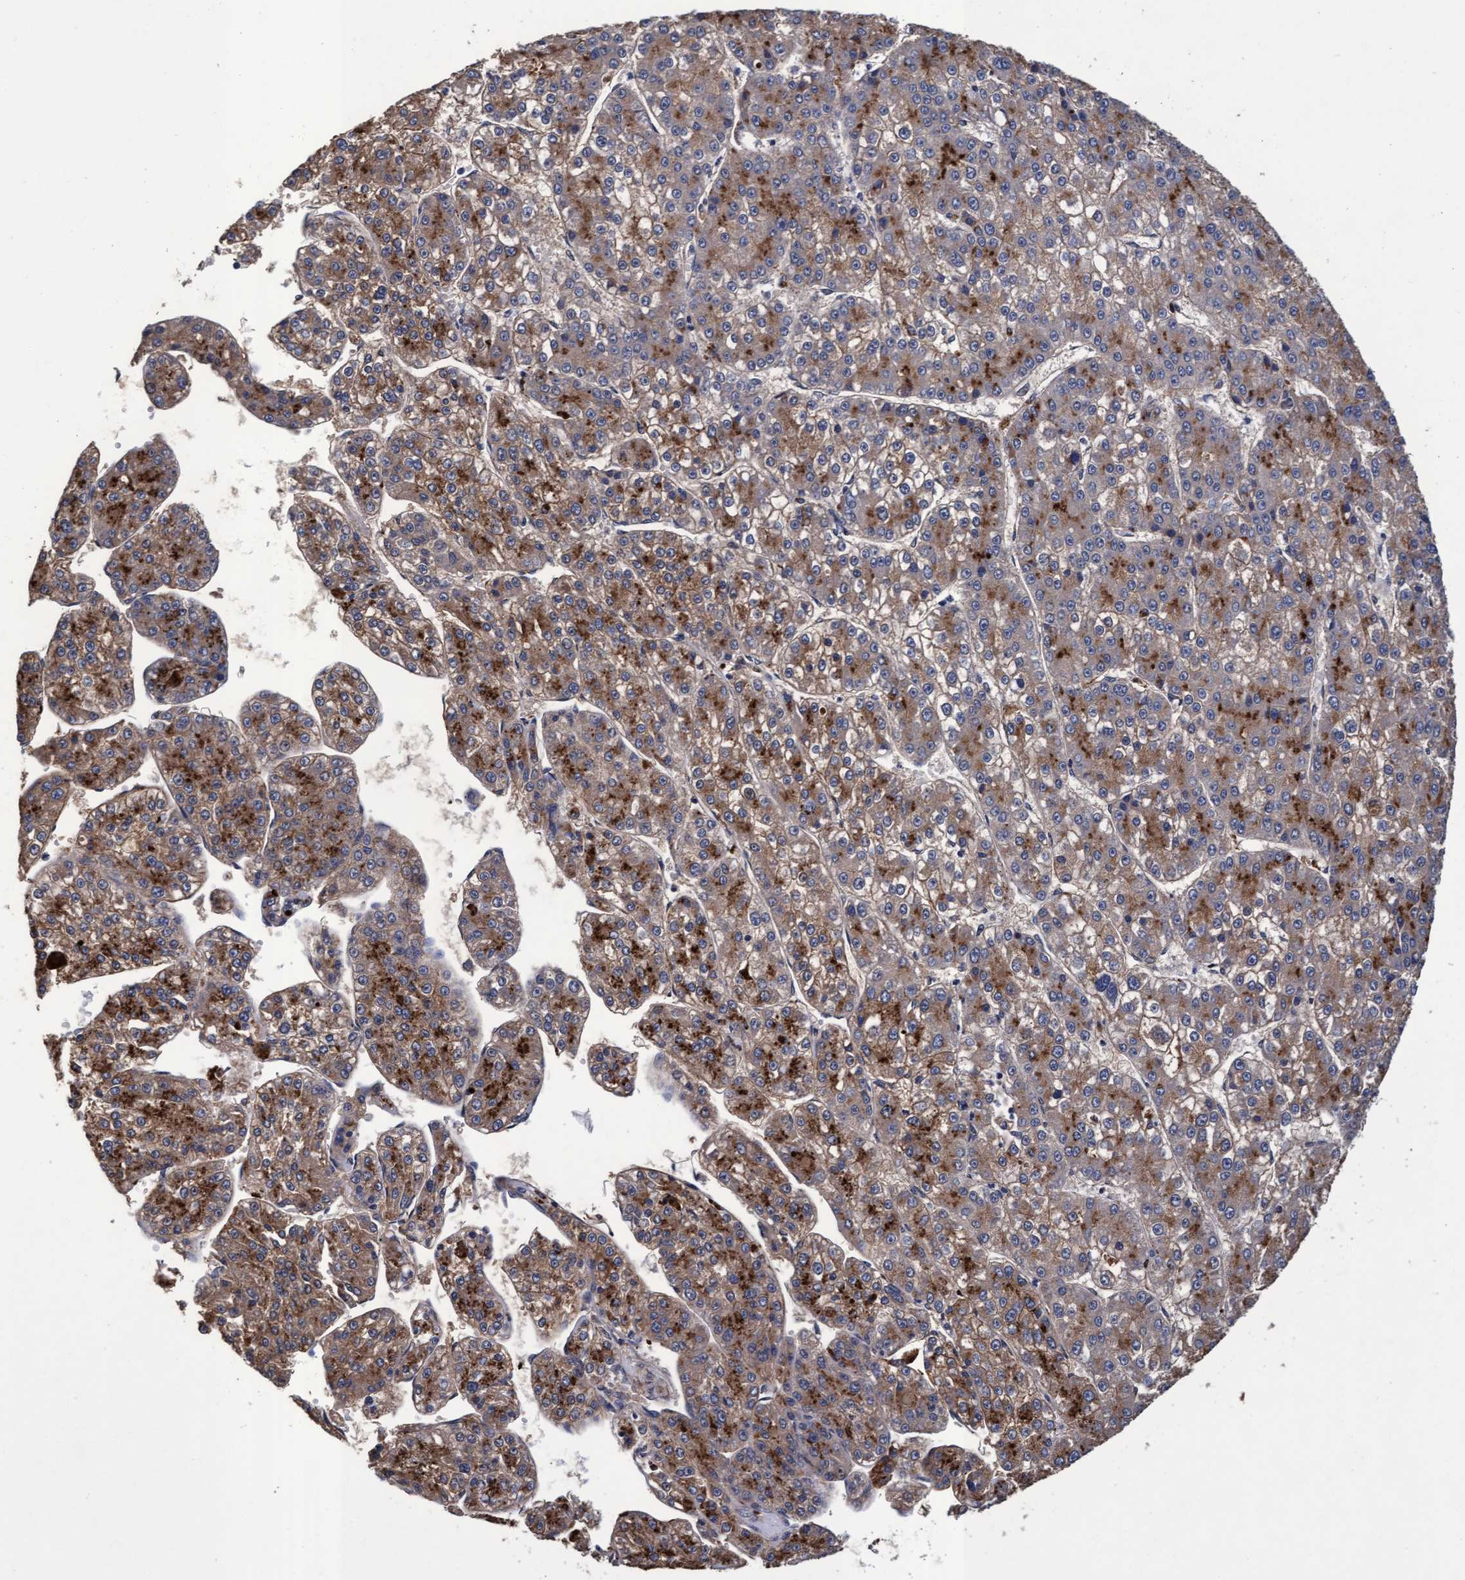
{"staining": {"intensity": "moderate", "quantity": ">75%", "location": "cytoplasmic/membranous"}, "tissue": "liver cancer", "cell_type": "Tumor cells", "image_type": "cancer", "snomed": [{"axis": "morphology", "description": "Carcinoma, Hepatocellular, NOS"}, {"axis": "topography", "description": "Liver"}], "caption": "The histopathology image demonstrates staining of liver cancer, revealing moderate cytoplasmic/membranous protein expression (brown color) within tumor cells.", "gene": "CPQ", "patient": {"sex": "female", "age": 73}}